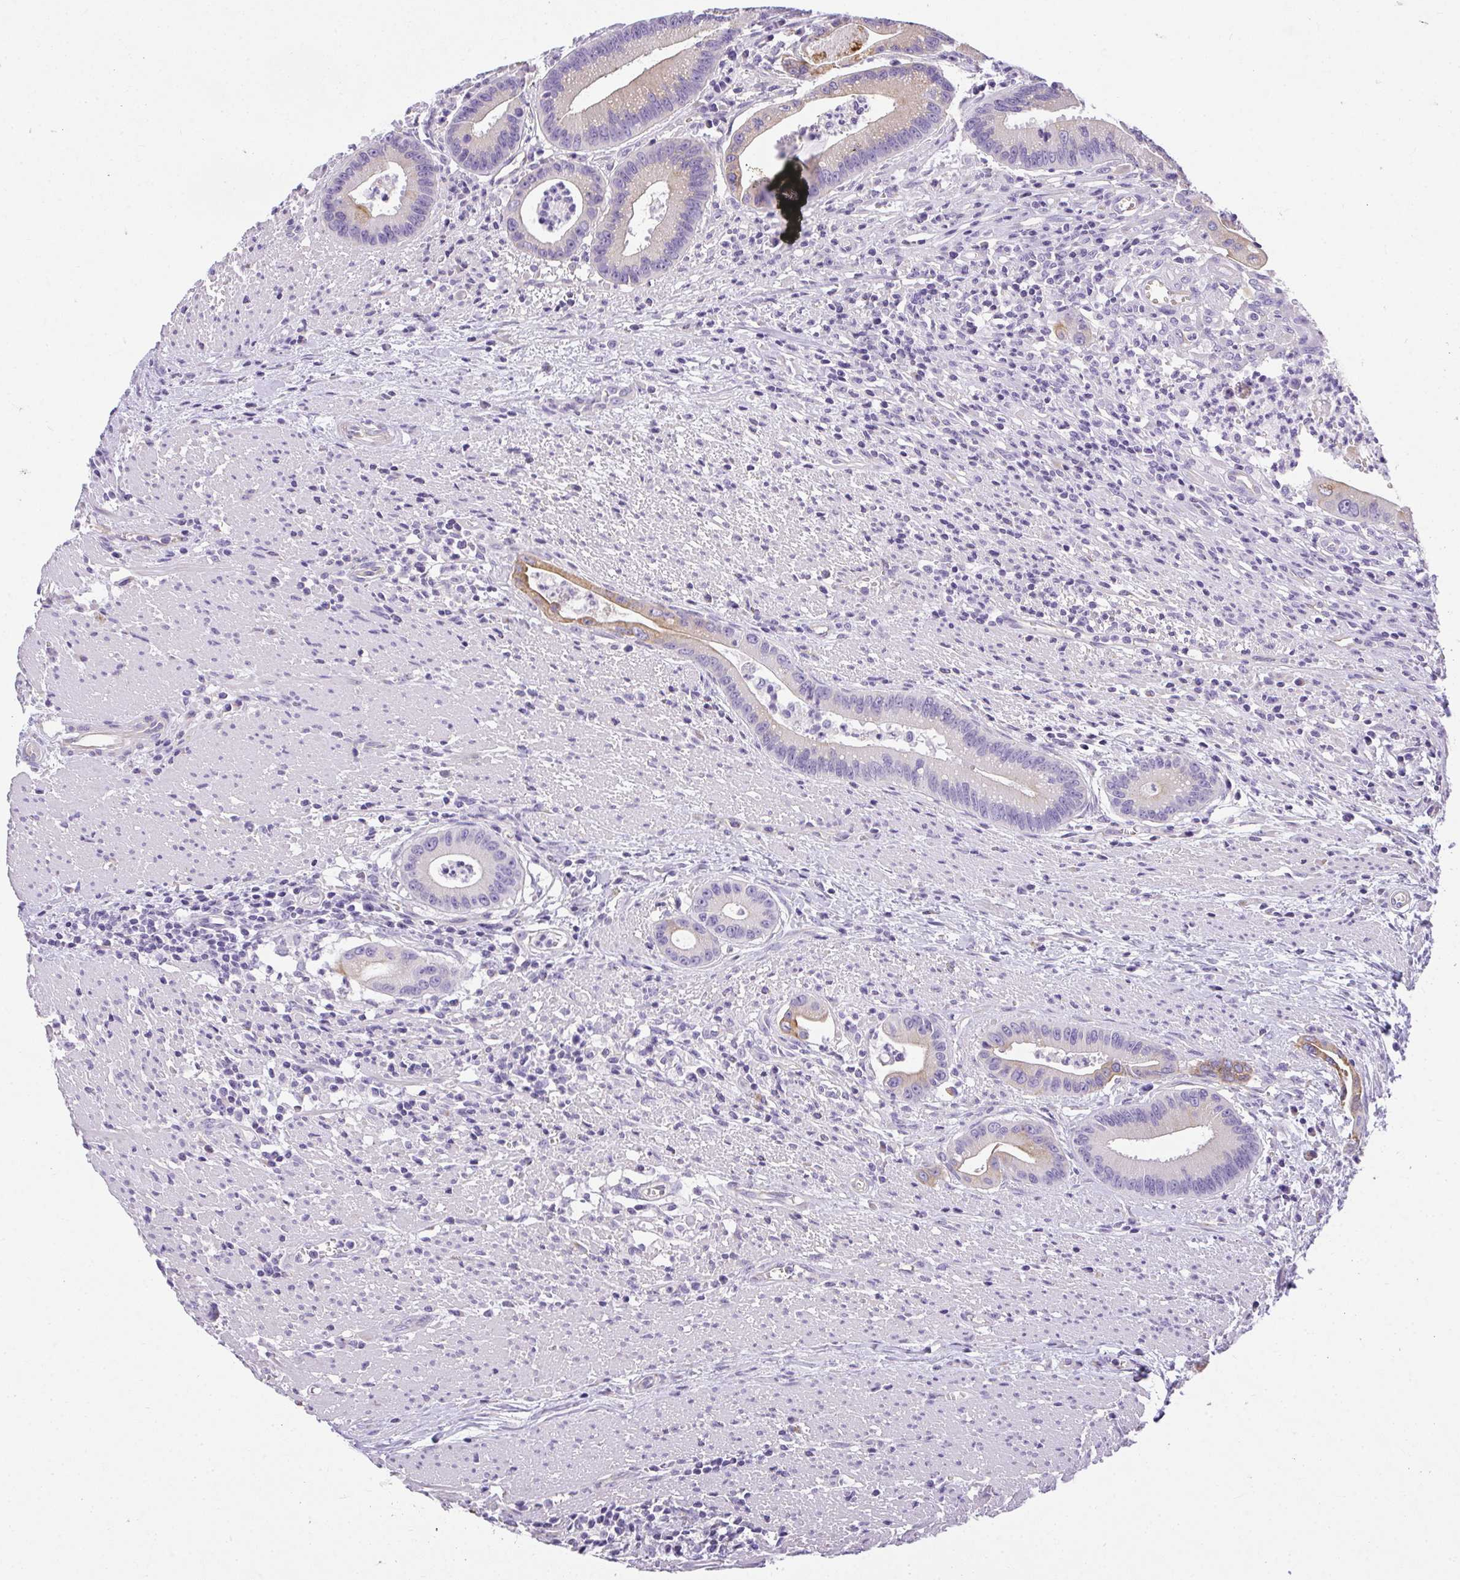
{"staining": {"intensity": "weak", "quantity": "<25%", "location": "cytoplasmic/membranous"}, "tissue": "colorectal cancer", "cell_type": "Tumor cells", "image_type": "cancer", "snomed": [{"axis": "morphology", "description": "Adenocarcinoma, NOS"}, {"axis": "topography", "description": "Rectum"}], "caption": "Image shows no protein staining in tumor cells of colorectal cancer tissue.", "gene": "PLPPR3", "patient": {"sex": "female", "age": 81}}